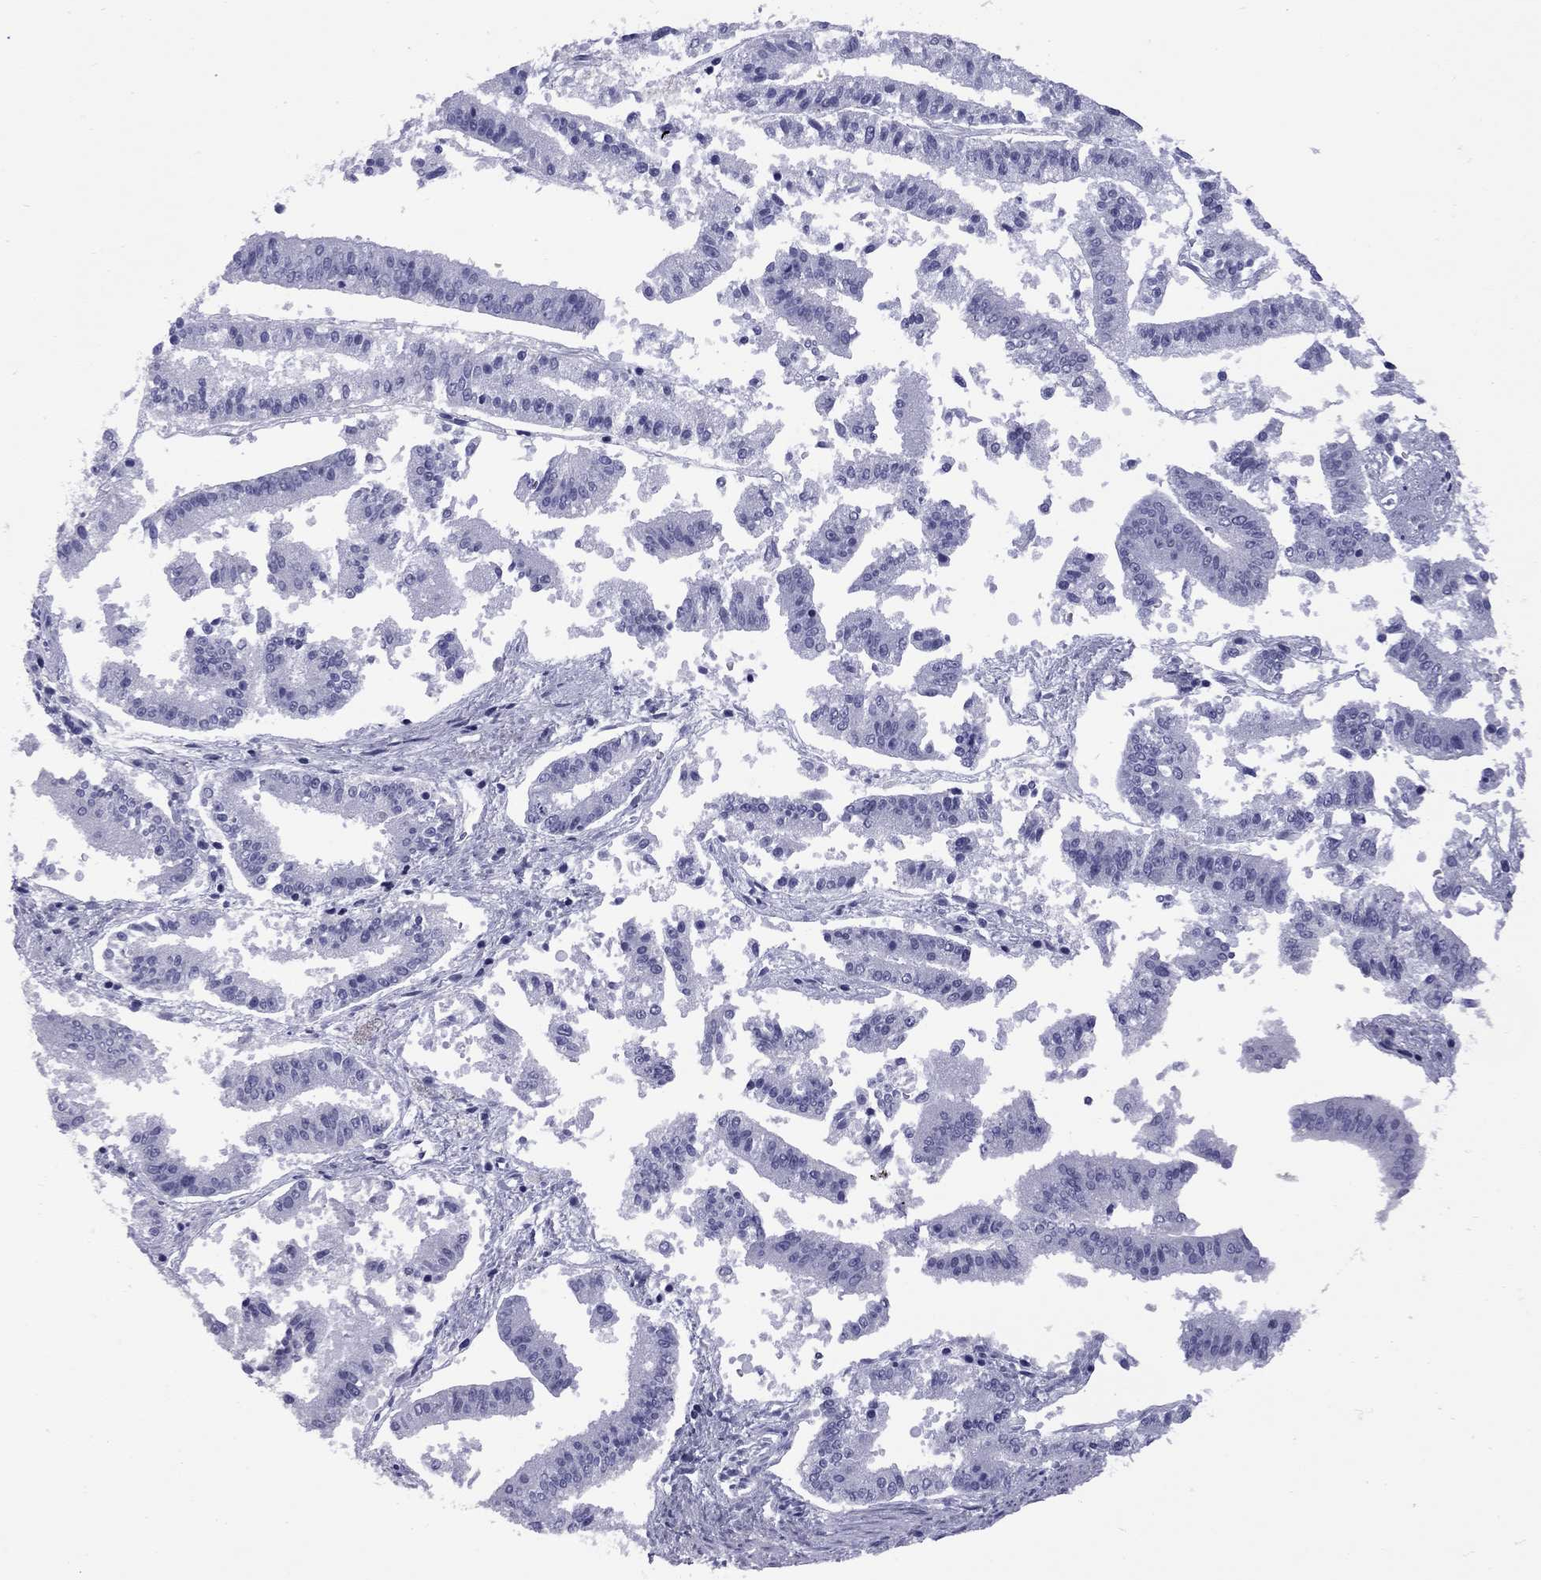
{"staining": {"intensity": "negative", "quantity": "none", "location": "none"}, "tissue": "endometrial cancer", "cell_type": "Tumor cells", "image_type": "cancer", "snomed": [{"axis": "morphology", "description": "Adenocarcinoma, NOS"}, {"axis": "topography", "description": "Endometrium"}], "caption": "High magnification brightfield microscopy of endometrial adenocarcinoma stained with DAB (brown) and counterstained with hematoxylin (blue): tumor cells show no significant expression.", "gene": "EPPIN", "patient": {"sex": "female", "age": 66}}